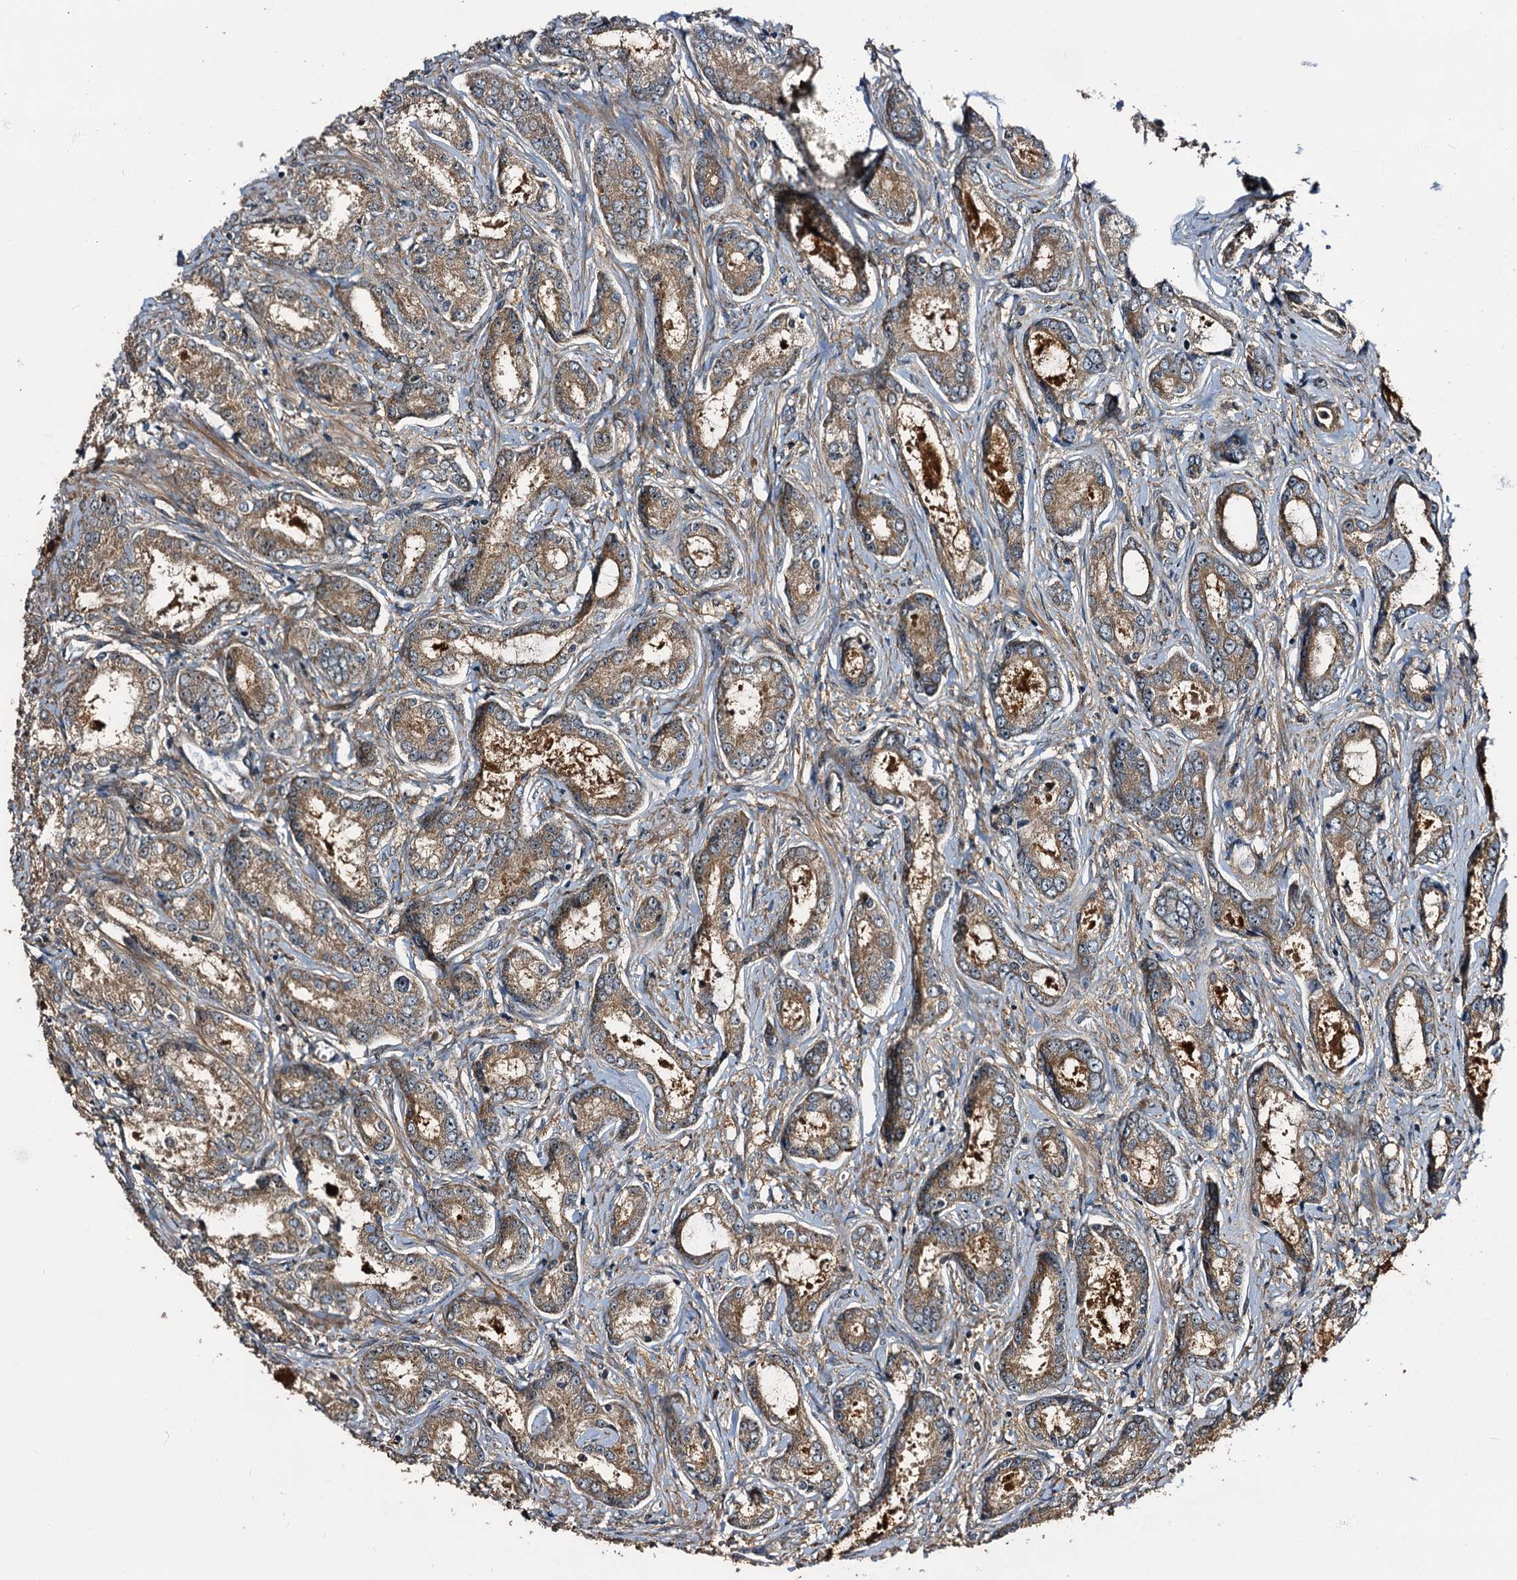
{"staining": {"intensity": "weak", "quantity": ">75%", "location": "cytoplasmic/membranous"}, "tissue": "prostate cancer", "cell_type": "Tumor cells", "image_type": "cancer", "snomed": [{"axis": "morphology", "description": "Adenocarcinoma, Low grade"}, {"axis": "topography", "description": "Prostate"}], "caption": "Low-grade adenocarcinoma (prostate) was stained to show a protein in brown. There is low levels of weak cytoplasmic/membranous expression in about >75% of tumor cells.", "gene": "PEX5", "patient": {"sex": "male", "age": 68}}